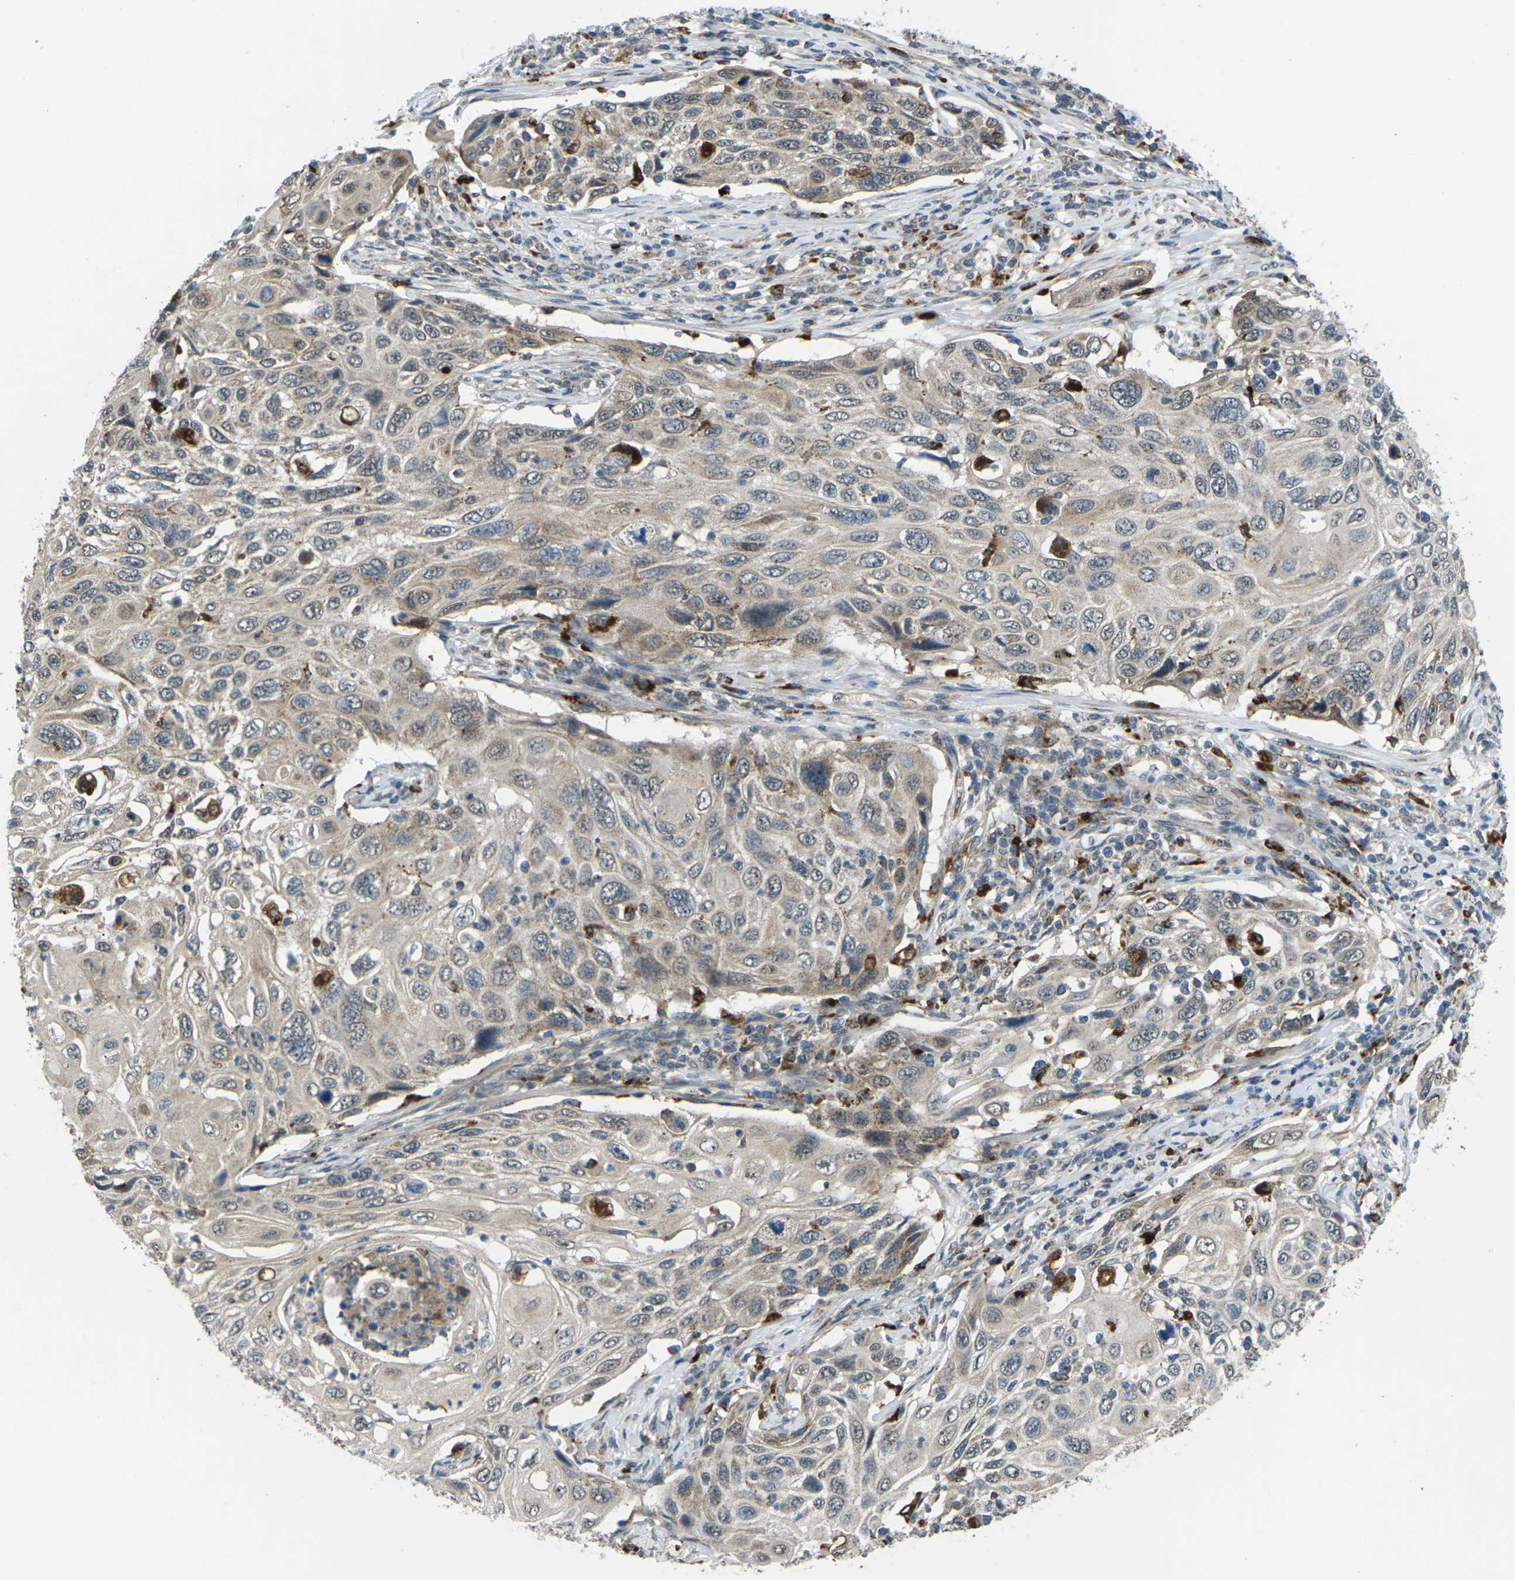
{"staining": {"intensity": "weak", "quantity": ">75%", "location": "cytoplasmic/membranous"}, "tissue": "cervical cancer", "cell_type": "Tumor cells", "image_type": "cancer", "snomed": [{"axis": "morphology", "description": "Squamous cell carcinoma, NOS"}, {"axis": "topography", "description": "Cervix"}], "caption": "This image demonstrates immunohistochemistry staining of cervical cancer, with low weak cytoplasmic/membranous positivity in about >75% of tumor cells.", "gene": "SLC31A2", "patient": {"sex": "female", "age": 70}}